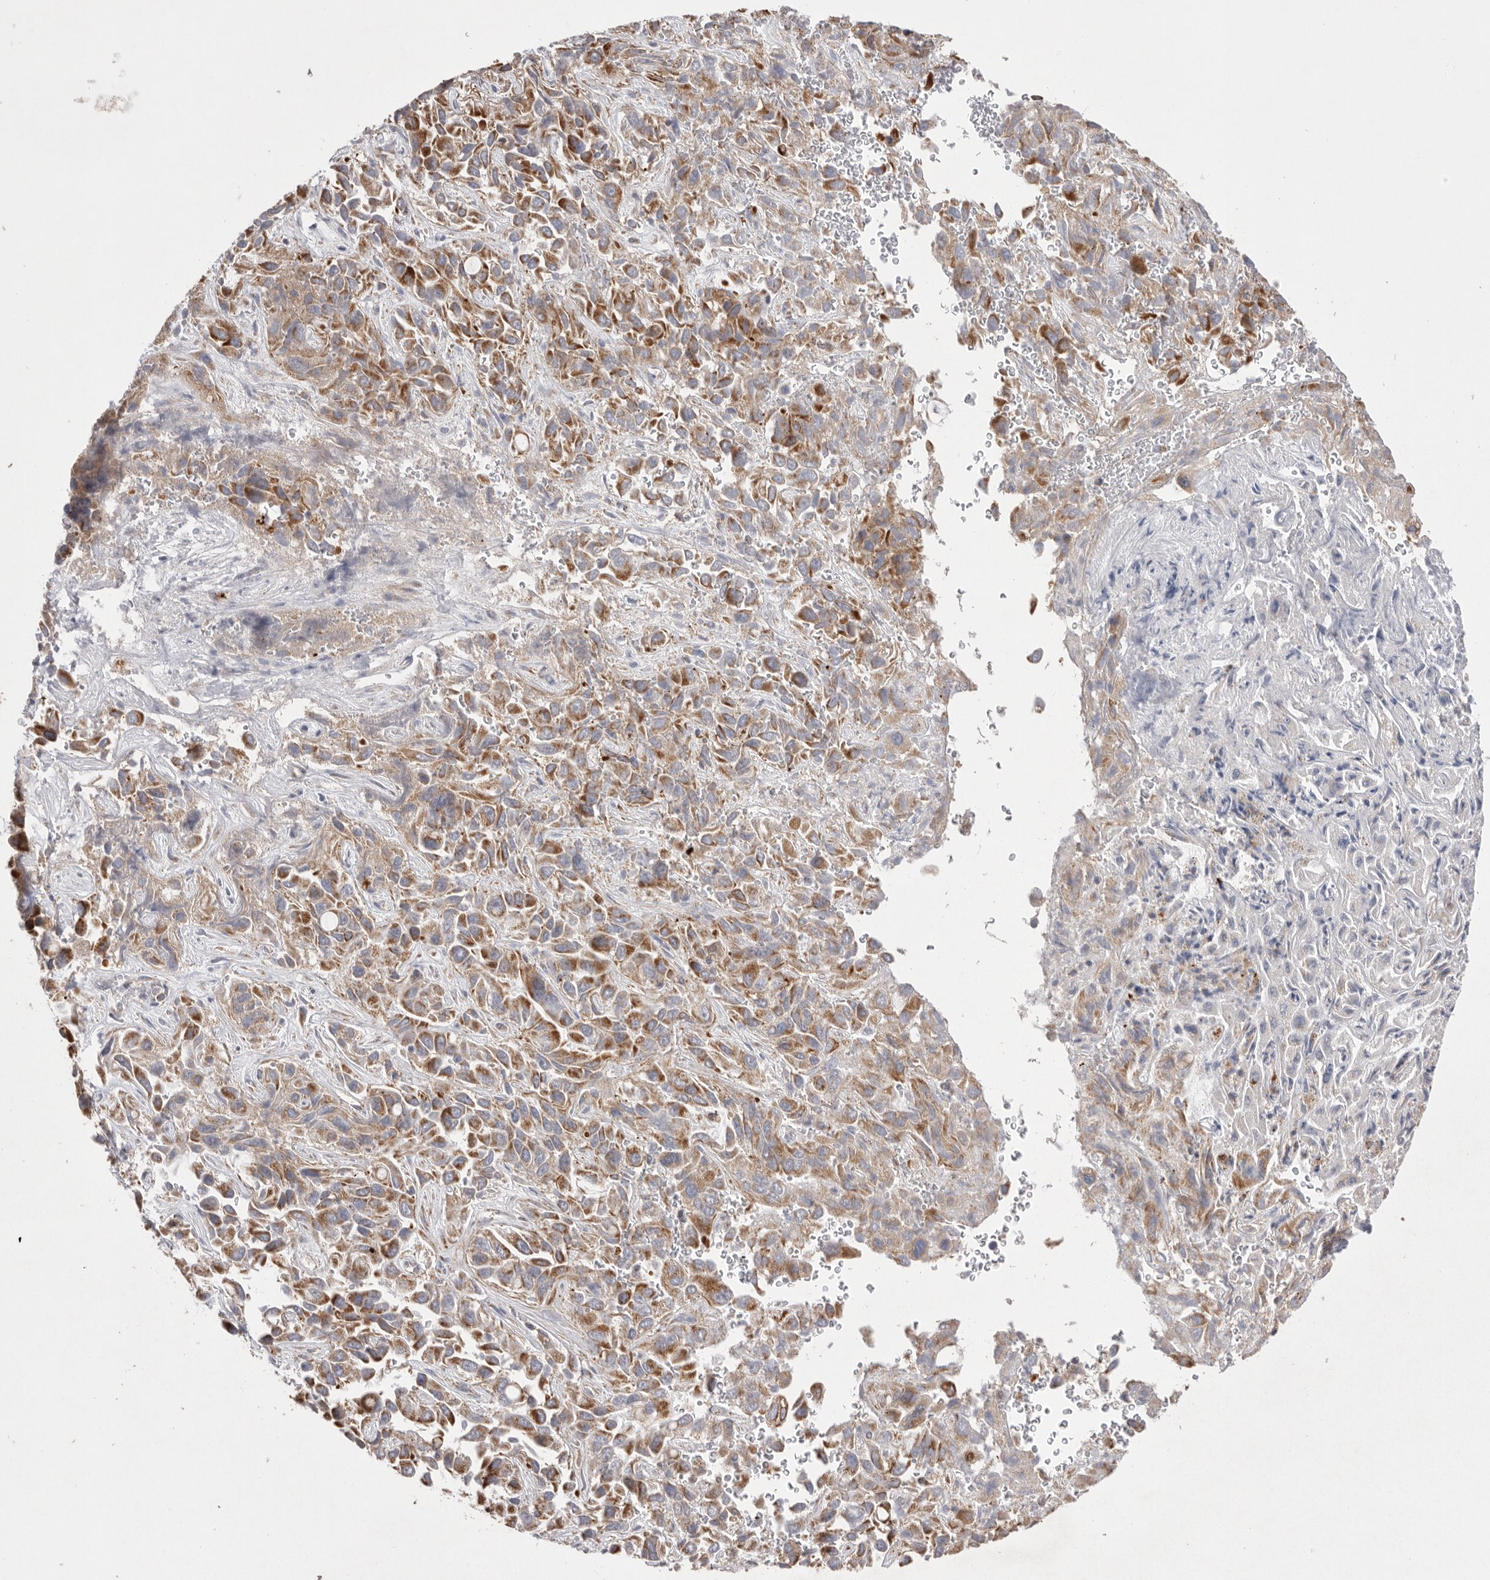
{"staining": {"intensity": "moderate", "quantity": ">75%", "location": "cytoplasmic/membranous"}, "tissue": "liver cancer", "cell_type": "Tumor cells", "image_type": "cancer", "snomed": [{"axis": "morphology", "description": "Cholangiocarcinoma"}, {"axis": "topography", "description": "Liver"}], "caption": "Cholangiocarcinoma (liver) stained with a protein marker displays moderate staining in tumor cells.", "gene": "VDAC3", "patient": {"sex": "female", "age": 52}}